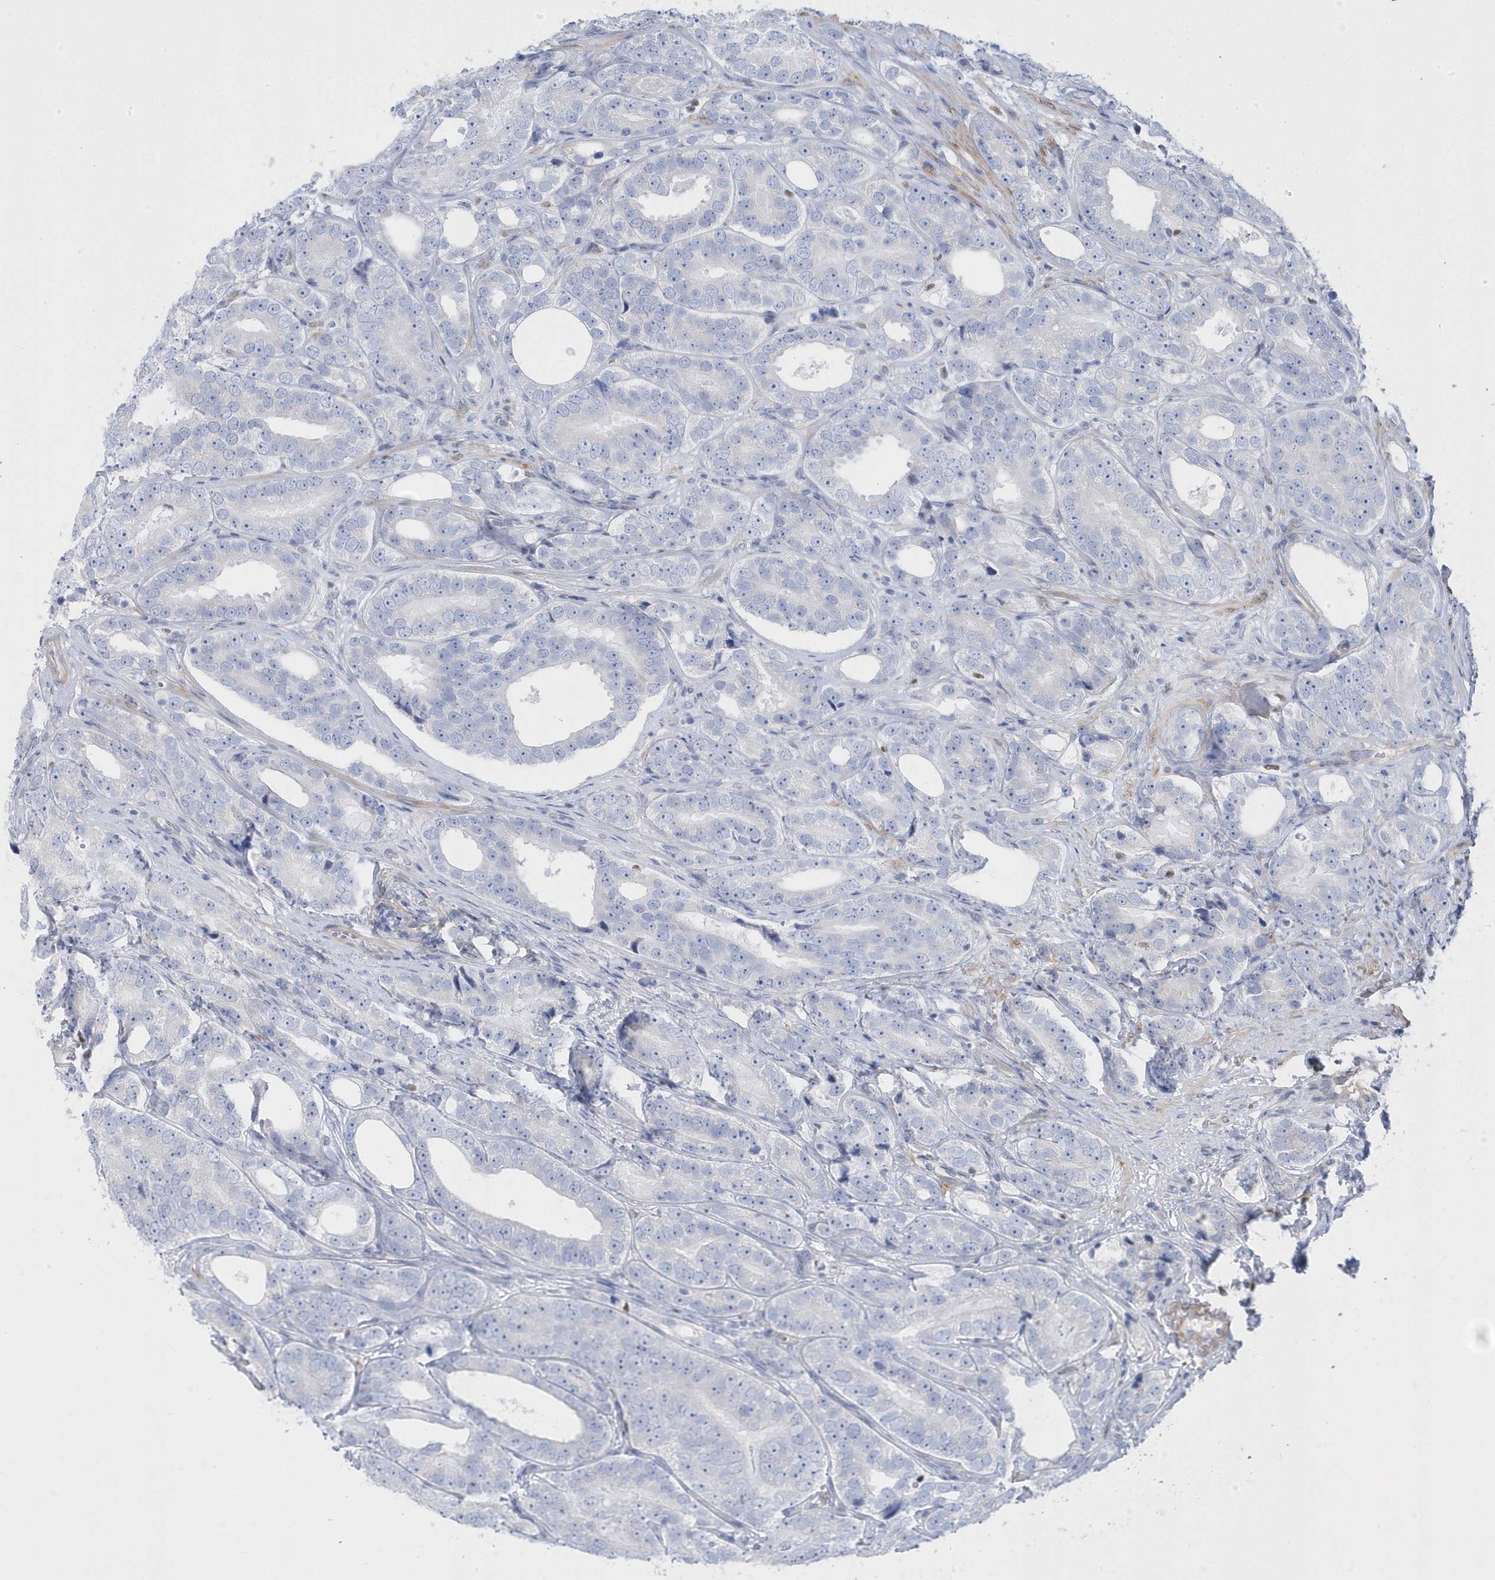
{"staining": {"intensity": "negative", "quantity": "none", "location": "none"}, "tissue": "prostate cancer", "cell_type": "Tumor cells", "image_type": "cancer", "snomed": [{"axis": "morphology", "description": "Adenocarcinoma, High grade"}, {"axis": "topography", "description": "Prostate"}], "caption": "Prostate cancer (adenocarcinoma (high-grade)) was stained to show a protein in brown. There is no significant positivity in tumor cells. (DAB IHC visualized using brightfield microscopy, high magnification).", "gene": "GTPBP6", "patient": {"sex": "male", "age": 56}}